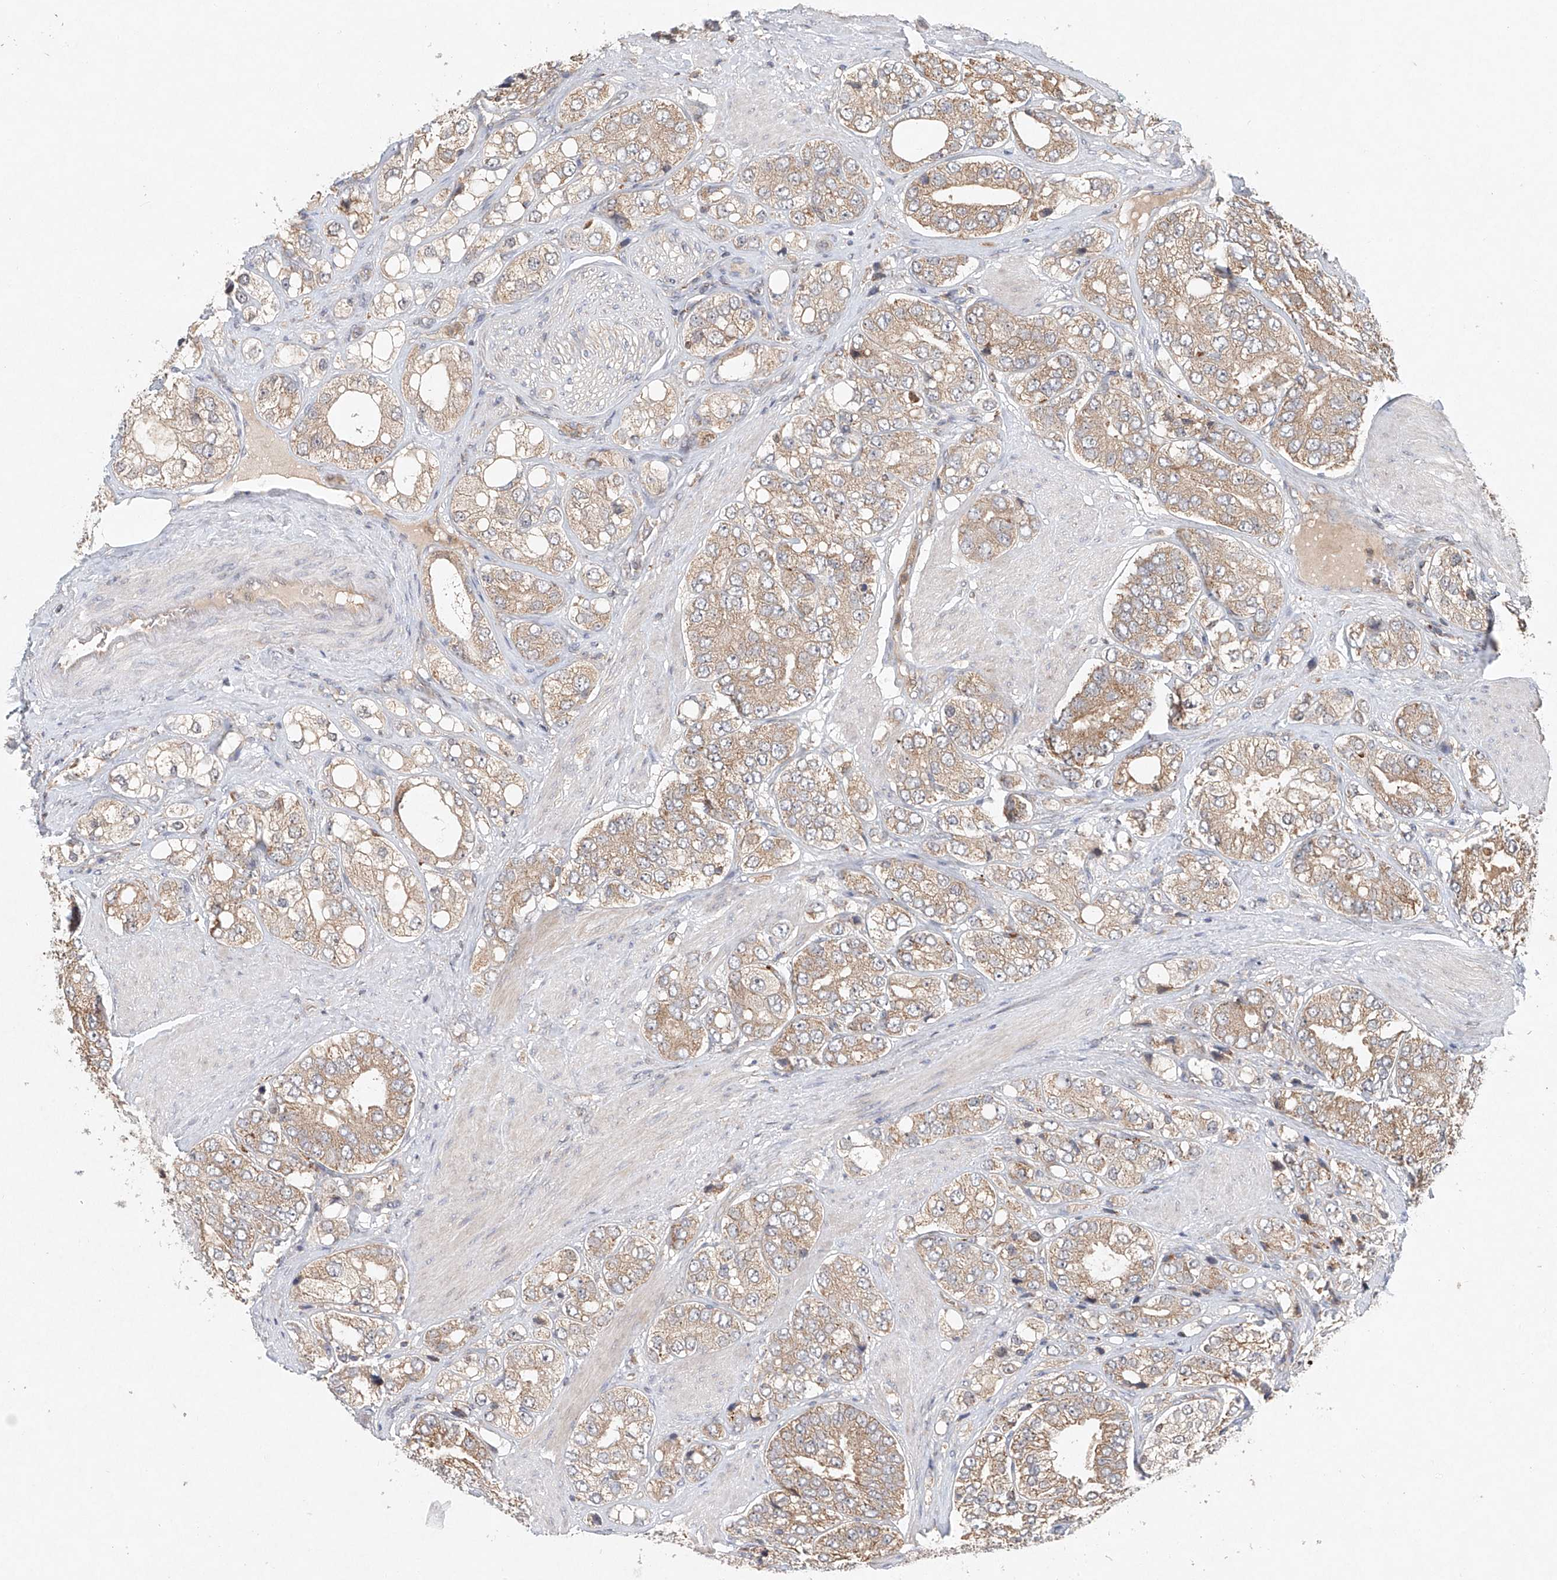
{"staining": {"intensity": "weak", "quantity": ">75%", "location": "cytoplasmic/membranous"}, "tissue": "prostate cancer", "cell_type": "Tumor cells", "image_type": "cancer", "snomed": [{"axis": "morphology", "description": "Adenocarcinoma, High grade"}, {"axis": "topography", "description": "Prostate"}], "caption": "Weak cytoplasmic/membranous staining for a protein is identified in about >75% of tumor cells of adenocarcinoma (high-grade) (prostate) using immunohistochemistry (IHC).", "gene": "DCAF11", "patient": {"sex": "male", "age": 50}}